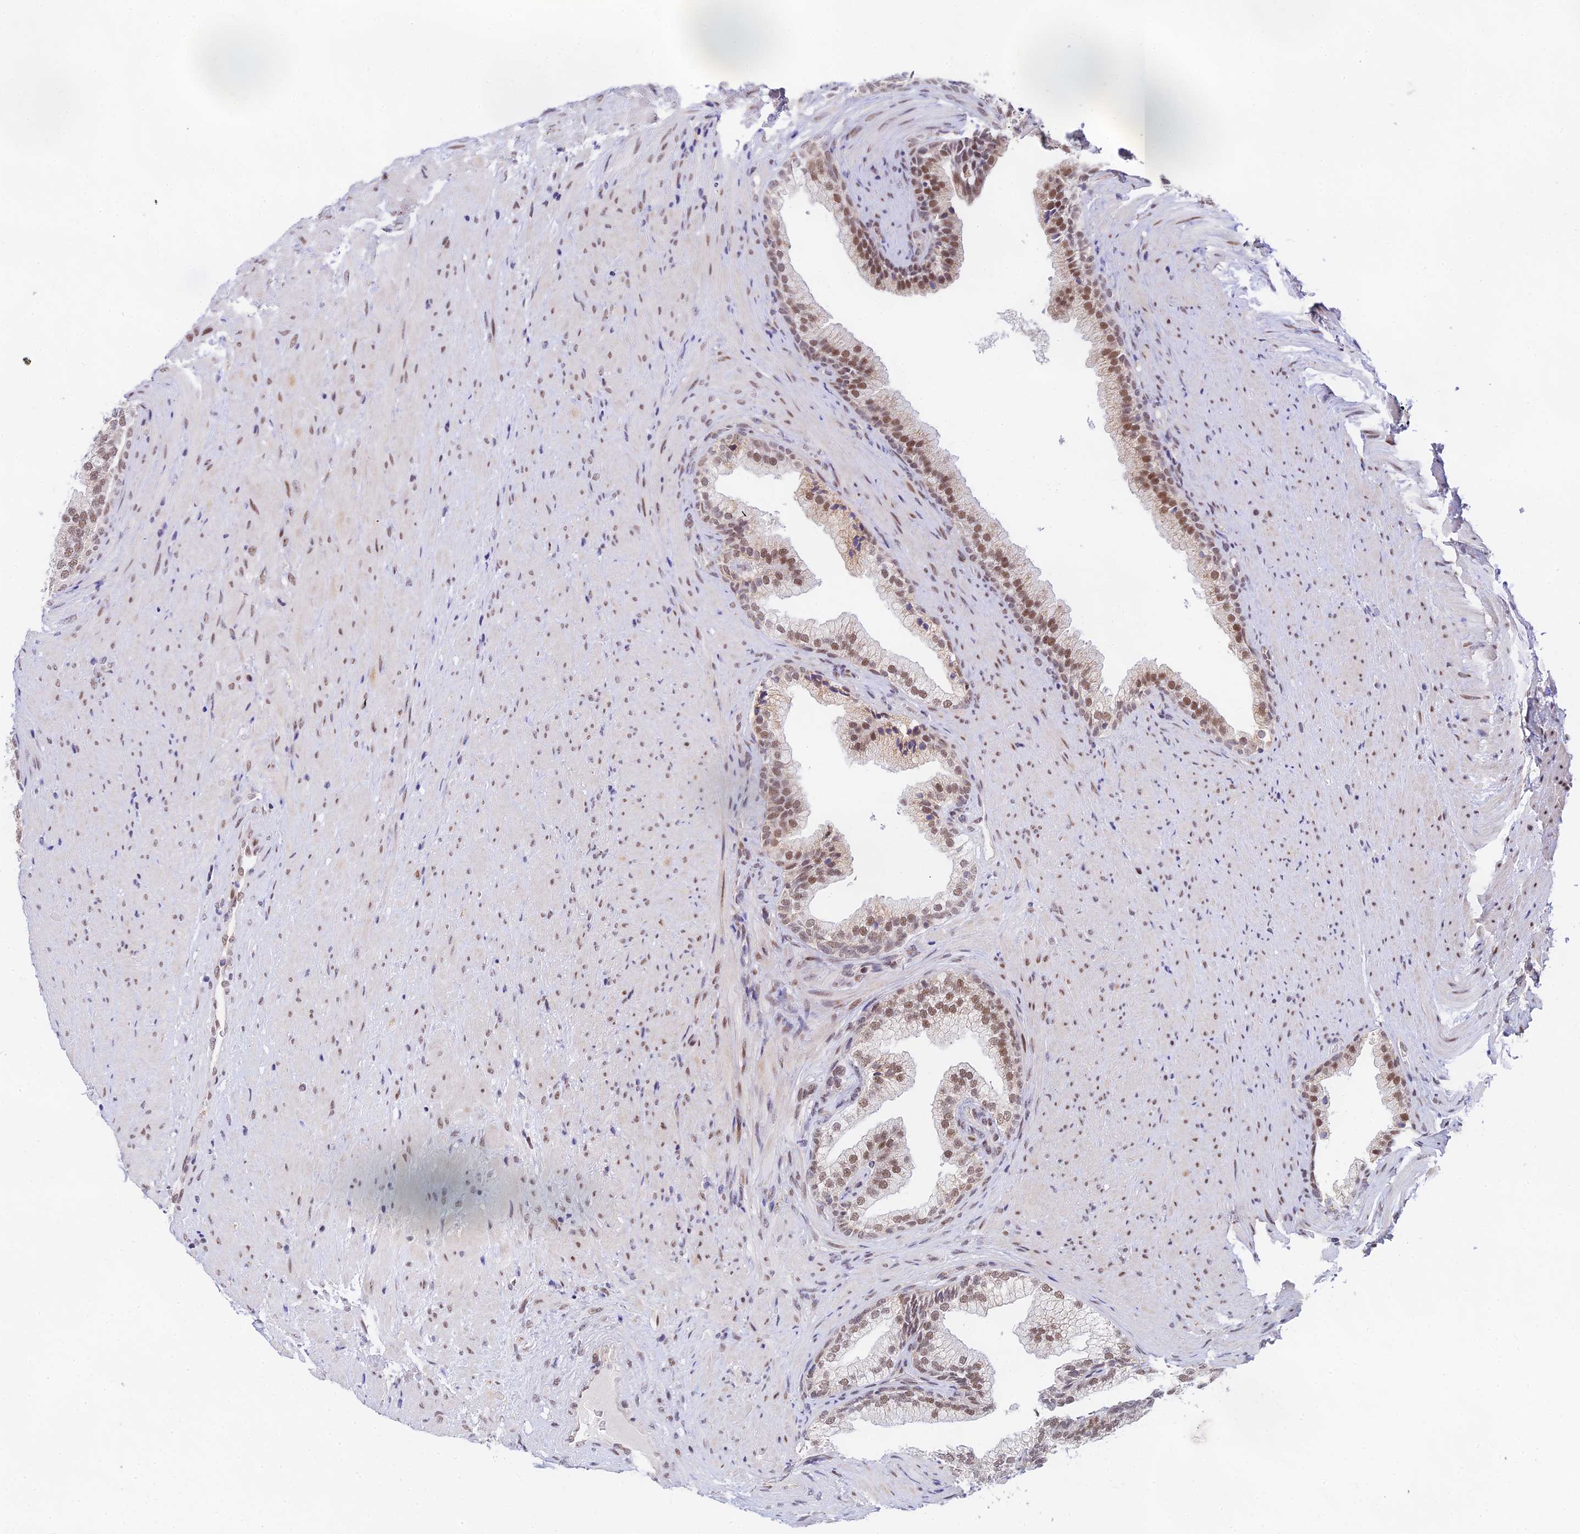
{"staining": {"intensity": "moderate", "quantity": "25%-75%", "location": "nuclear"}, "tissue": "prostate", "cell_type": "Glandular cells", "image_type": "normal", "snomed": [{"axis": "morphology", "description": "Normal tissue, NOS"}, {"axis": "topography", "description": "Prostate"}], "caption": "Immunohistochemistry (IHC) (DAB (3,3'-diaminobenzidine)) staining of benign prostate exhibits moderate nuclear protein staining in about 25%-75% of glandular cells.", "gene": "C2orf49", "patient": {"sex": "male", "age": 76}}